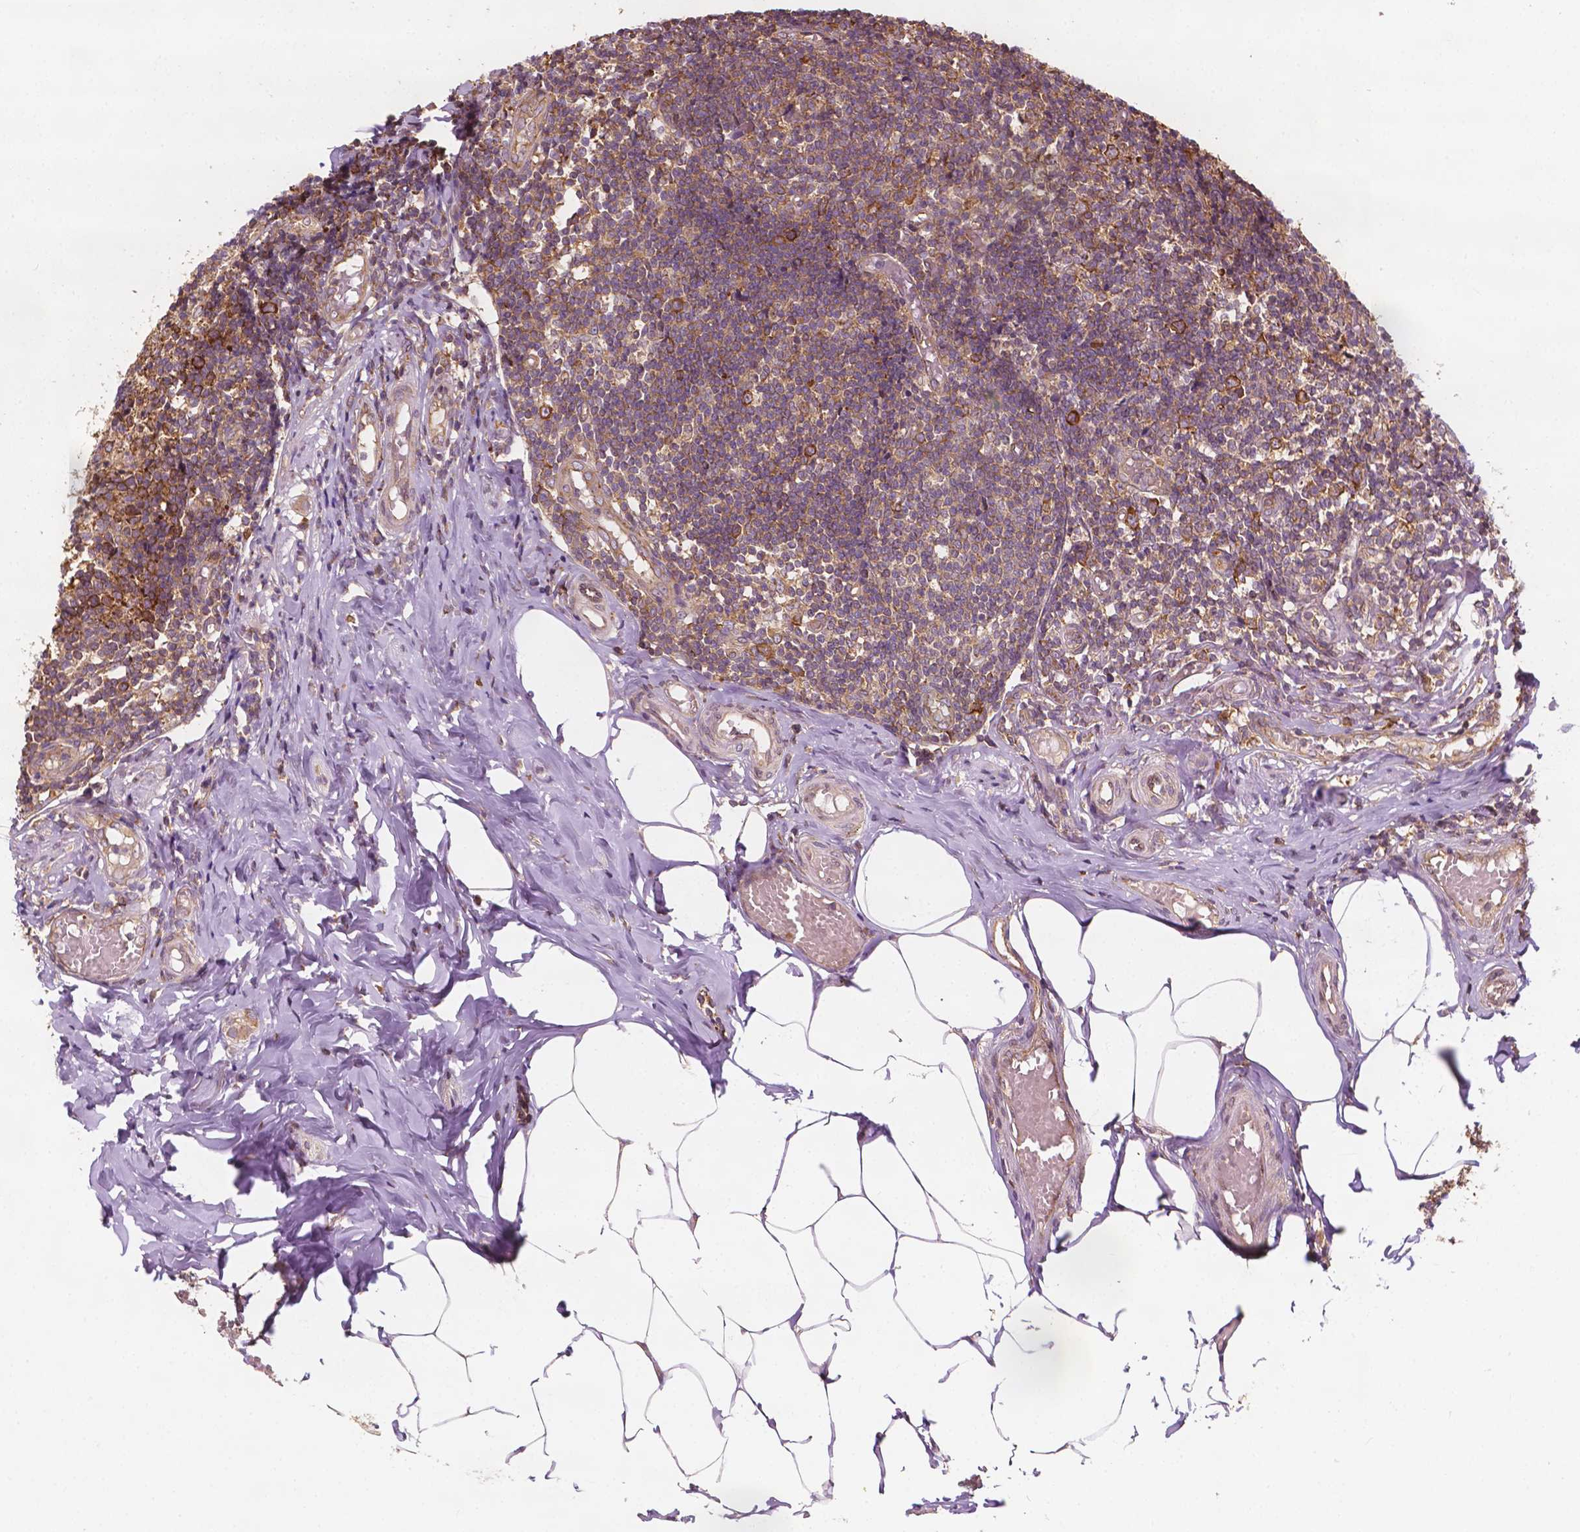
{"staining": {"intensity": "strong", "quantity": ">75%", "location": "cytoplasmic/membranous"}, "tissue": "appendix", "cell_type": "Glandular cells", "image_type": "normal", "snomed": [{"axis": "morphology", "description": "Normal tissue, NOS"}, {"axis": "topography", "description": "Appendix"}], "caption": "High-power microscopy captured an immunohistochemistry (IHC) micrograph of normal appendix, revealing strong cytoplasmic/membranous expression in about >75% of glandular cells. (Stains: DAB in brown, nuclei in blue, Microscopy: brightfield microscopy at high magnification).", "gene": "G3BP1", "patient": {"sex": "female", "age": 32}}